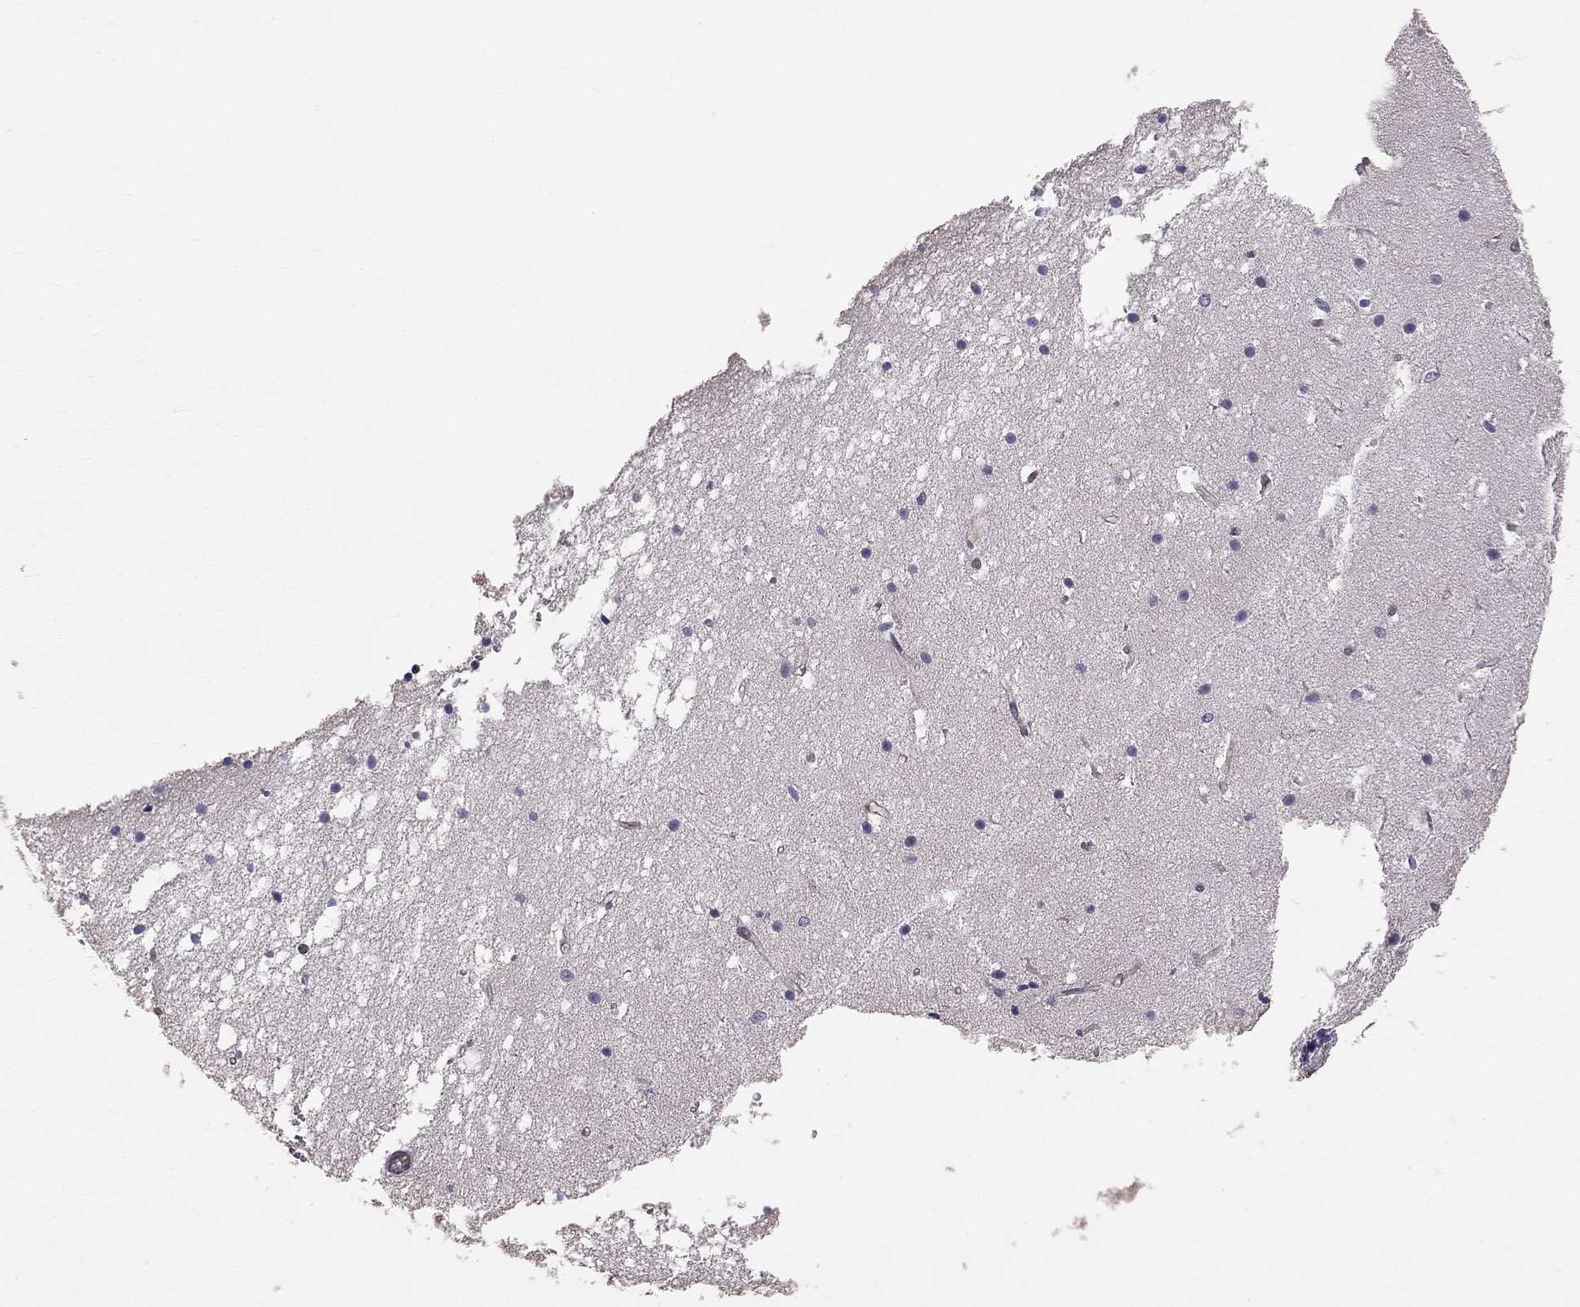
{"staining": {"intensity": "moderate", "quantity": "<25%", "location": "cytoplasmic/membranous"}, "tissue": "cerebellum", "cell_type": "Cells in granular layer", "image_type": "normal", "snomed": [{"axis": "morphology", "description": "Normal tissue, NOS"}, {"axis": "topography", "description": "Cerebellum"}], "caption": "Protein expression analysis of normal human cerebellum reveals moderate cytoplasmic/membranous expression in about <25% of cells in granular layer. (DAB (3,3'-diaminobenzidine) = brown stain, brightfield microscopy at high magnification).", "gene": "GJB4", "patient": {"sex": "male", "age": 70}}